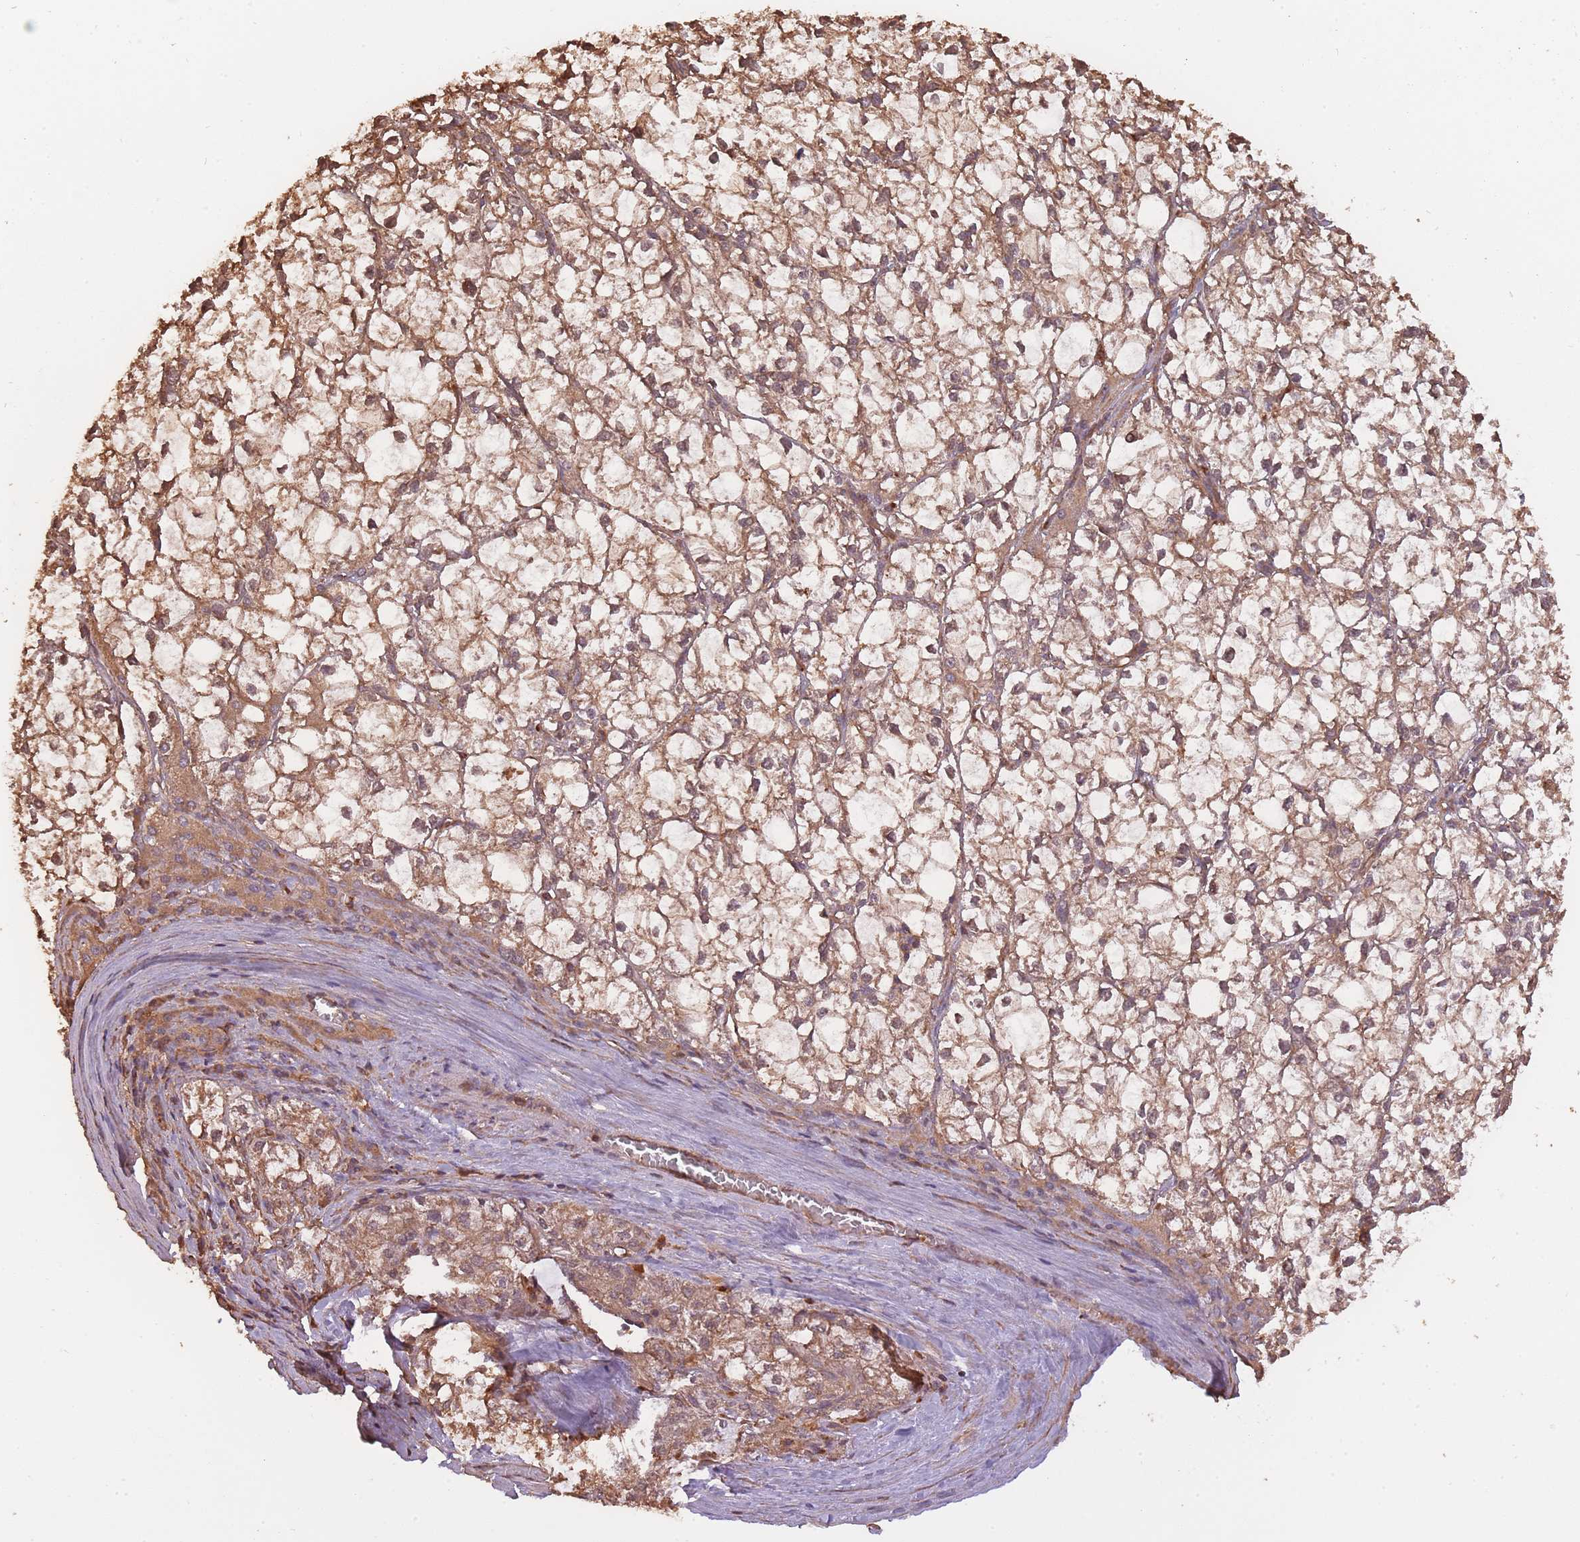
{"staining": {"intensity": "moderate", "quantity": ">75%", "location": "cytoplasmic/membranous,nuclear"}, "tissue": "liver cancer", "cell_type": "Tumor cells", "image_type": "cancer", "snomed": [{"axis": "morphology", "description": "Carcinoma, Hepatocellular, NOS"}, {"axis": "topography", "description": "Liver"}], "caption": "This micrograph displays IHC staining of liver cancer (hepatocellular carcinoma), with medium moderate cytoplasmic/membranous and nuclear staining in about >75% of tumor cells.", "gene": "ARMH3", "patient": {"sex": "female", "age": 43}}